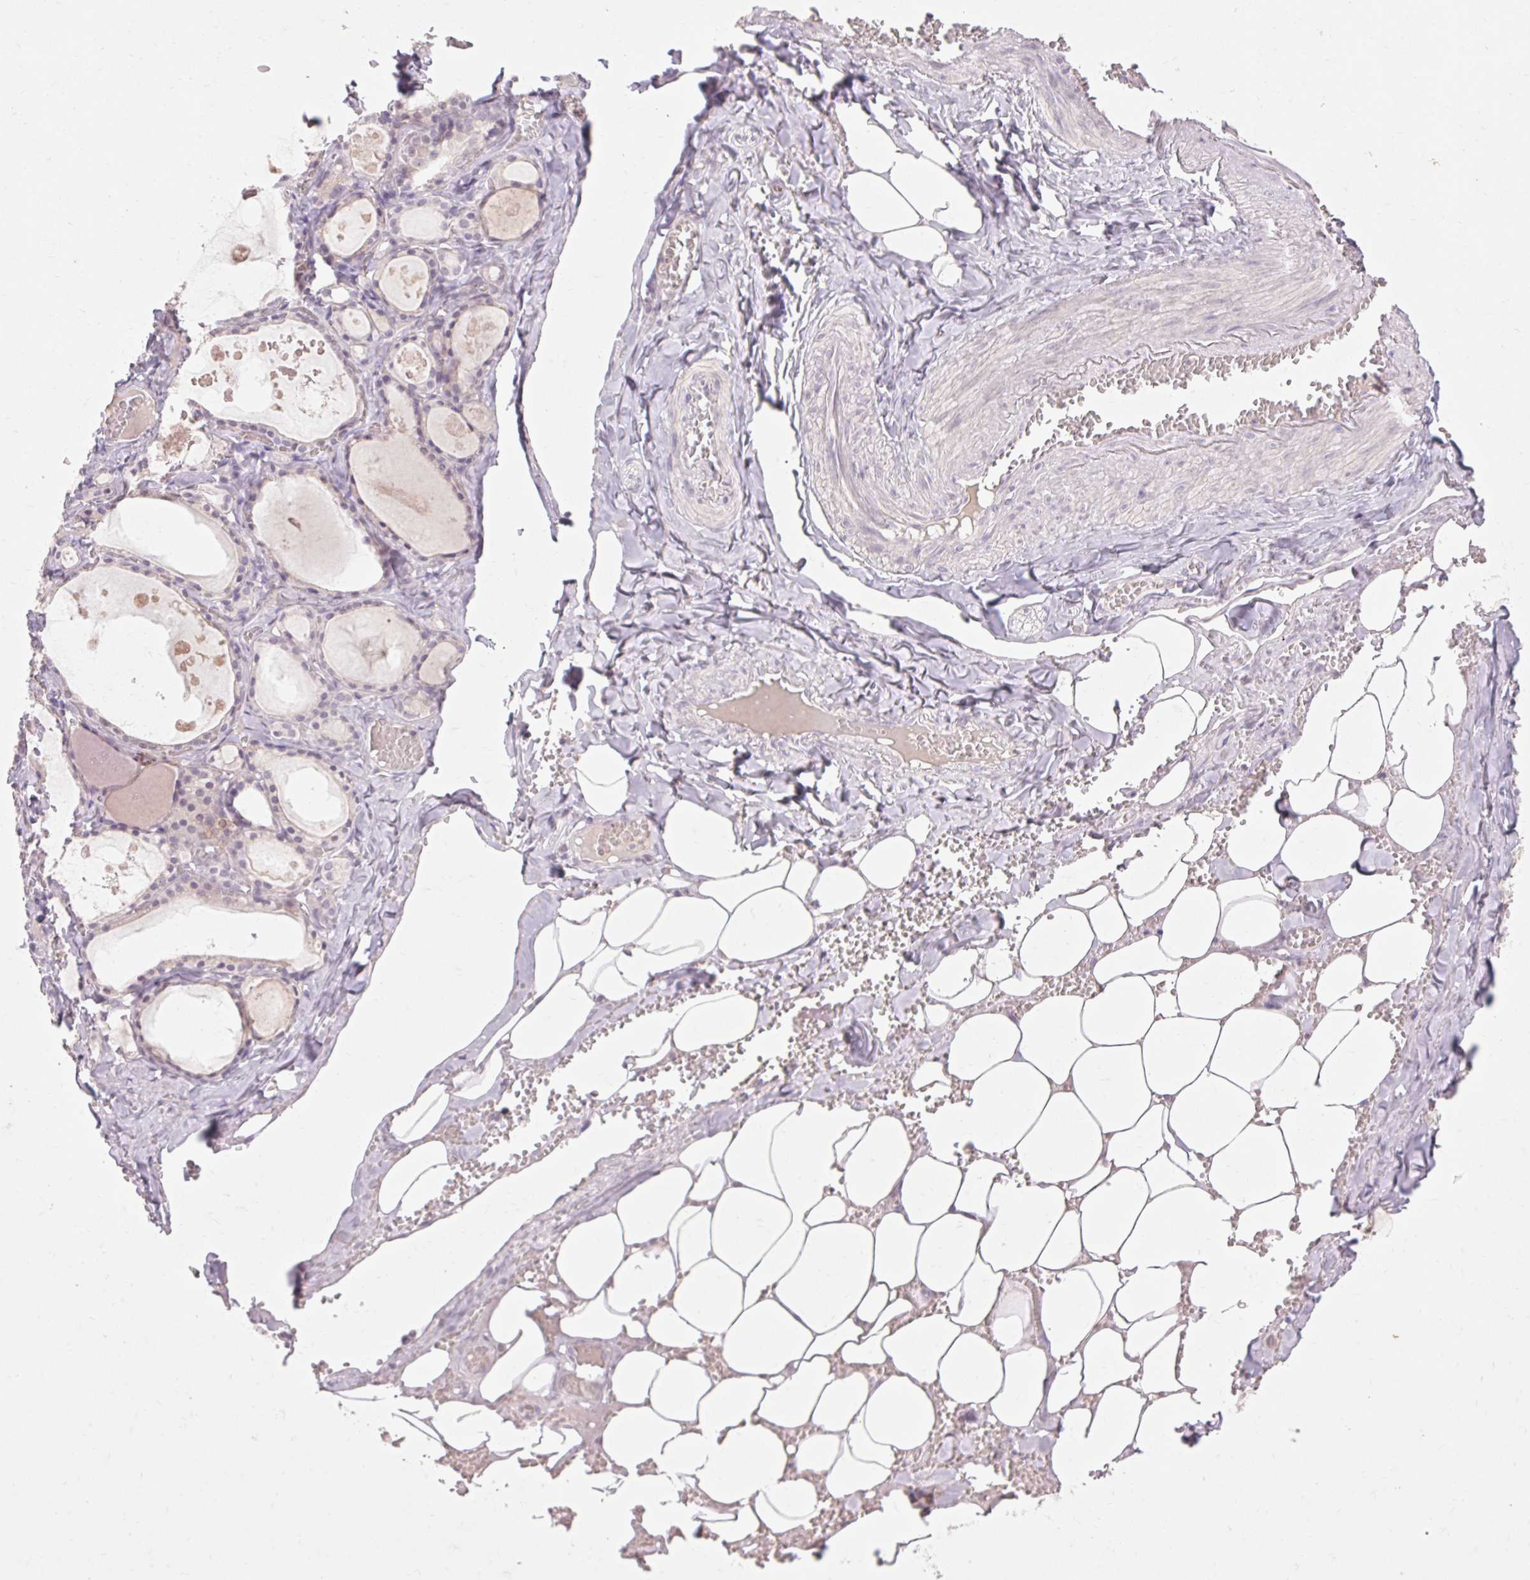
{"staining": {"intensity": "negative", "quantity": "none", "location": "none"}, "tissue": "thyroid gland", "cell_type": "Glandular cells", "image_type": "normal", "snomed": [{"axis": "morphology", "description": "Normal tissue, NOS"}, {"axis": "topography", "description": "Thyroid gland"}], "caption": "IHC of unremarkable thyroid gland exhibits no positivity in glandular cells.", "gene": "SKP2", "patient": {"sex": "male", "age": 56}}